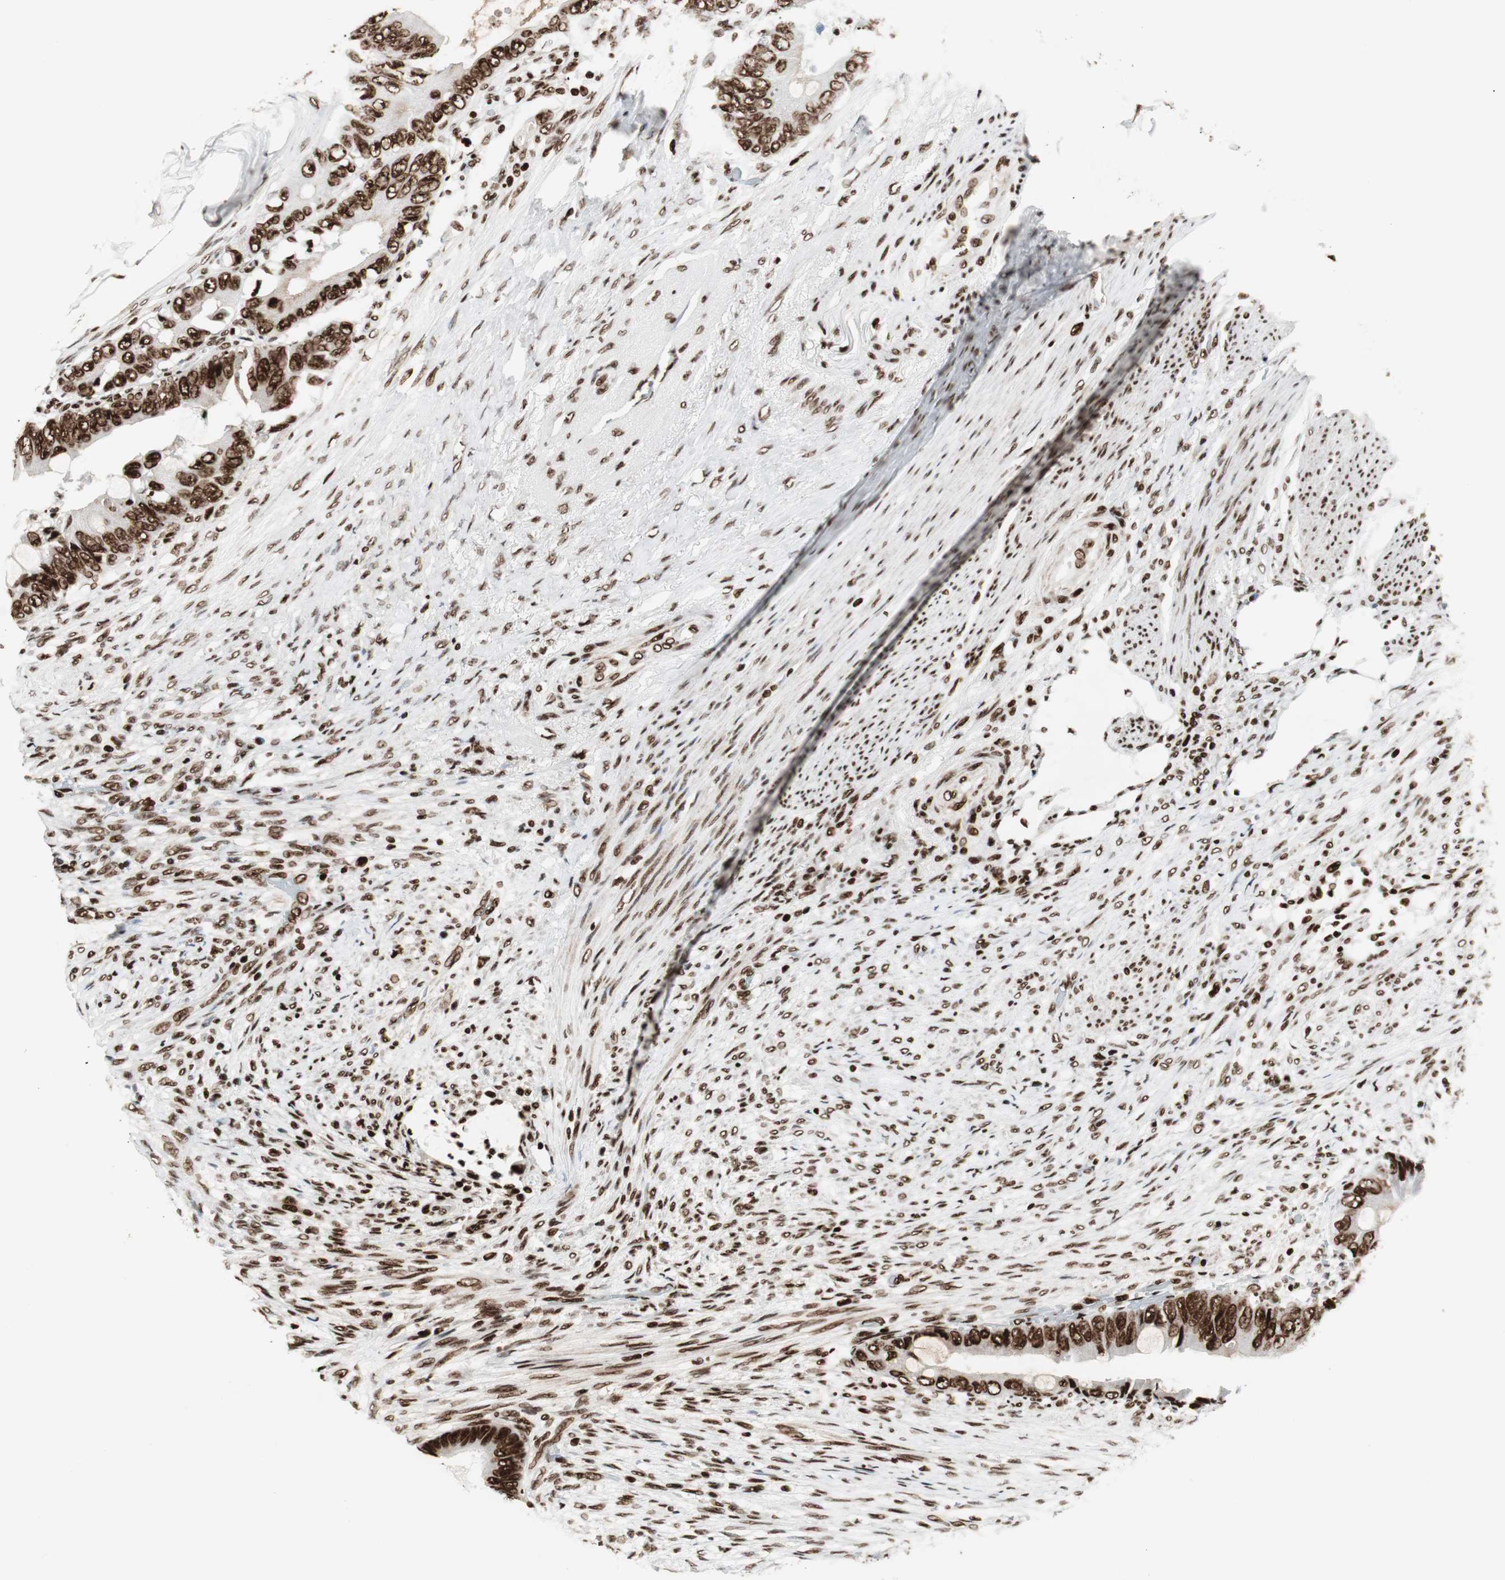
{"staining": {"intensity": "strong", "quantity": ">75%", "location": "nuclear"}, "tissue": "colorectal cancer", "cell_type": "Tumor cells", "image_type": "cancer", "snomed": [{"axis": "morphology", "description": "Adenocarcinoma, NOS"}, {"axis": "topography", "description": "Rectum"}], "caption": "A high amount of strong nuclear staining is appreciated in approximately >75% of tumor cells in adenocarcinoma (colorectal) tissue. Immunohistochemistry (ihc) stains the protein of interest in brown and the nuclei are stained blue.", "gene": "MTA2", "patient": {"sex": "female", "age": 77}}